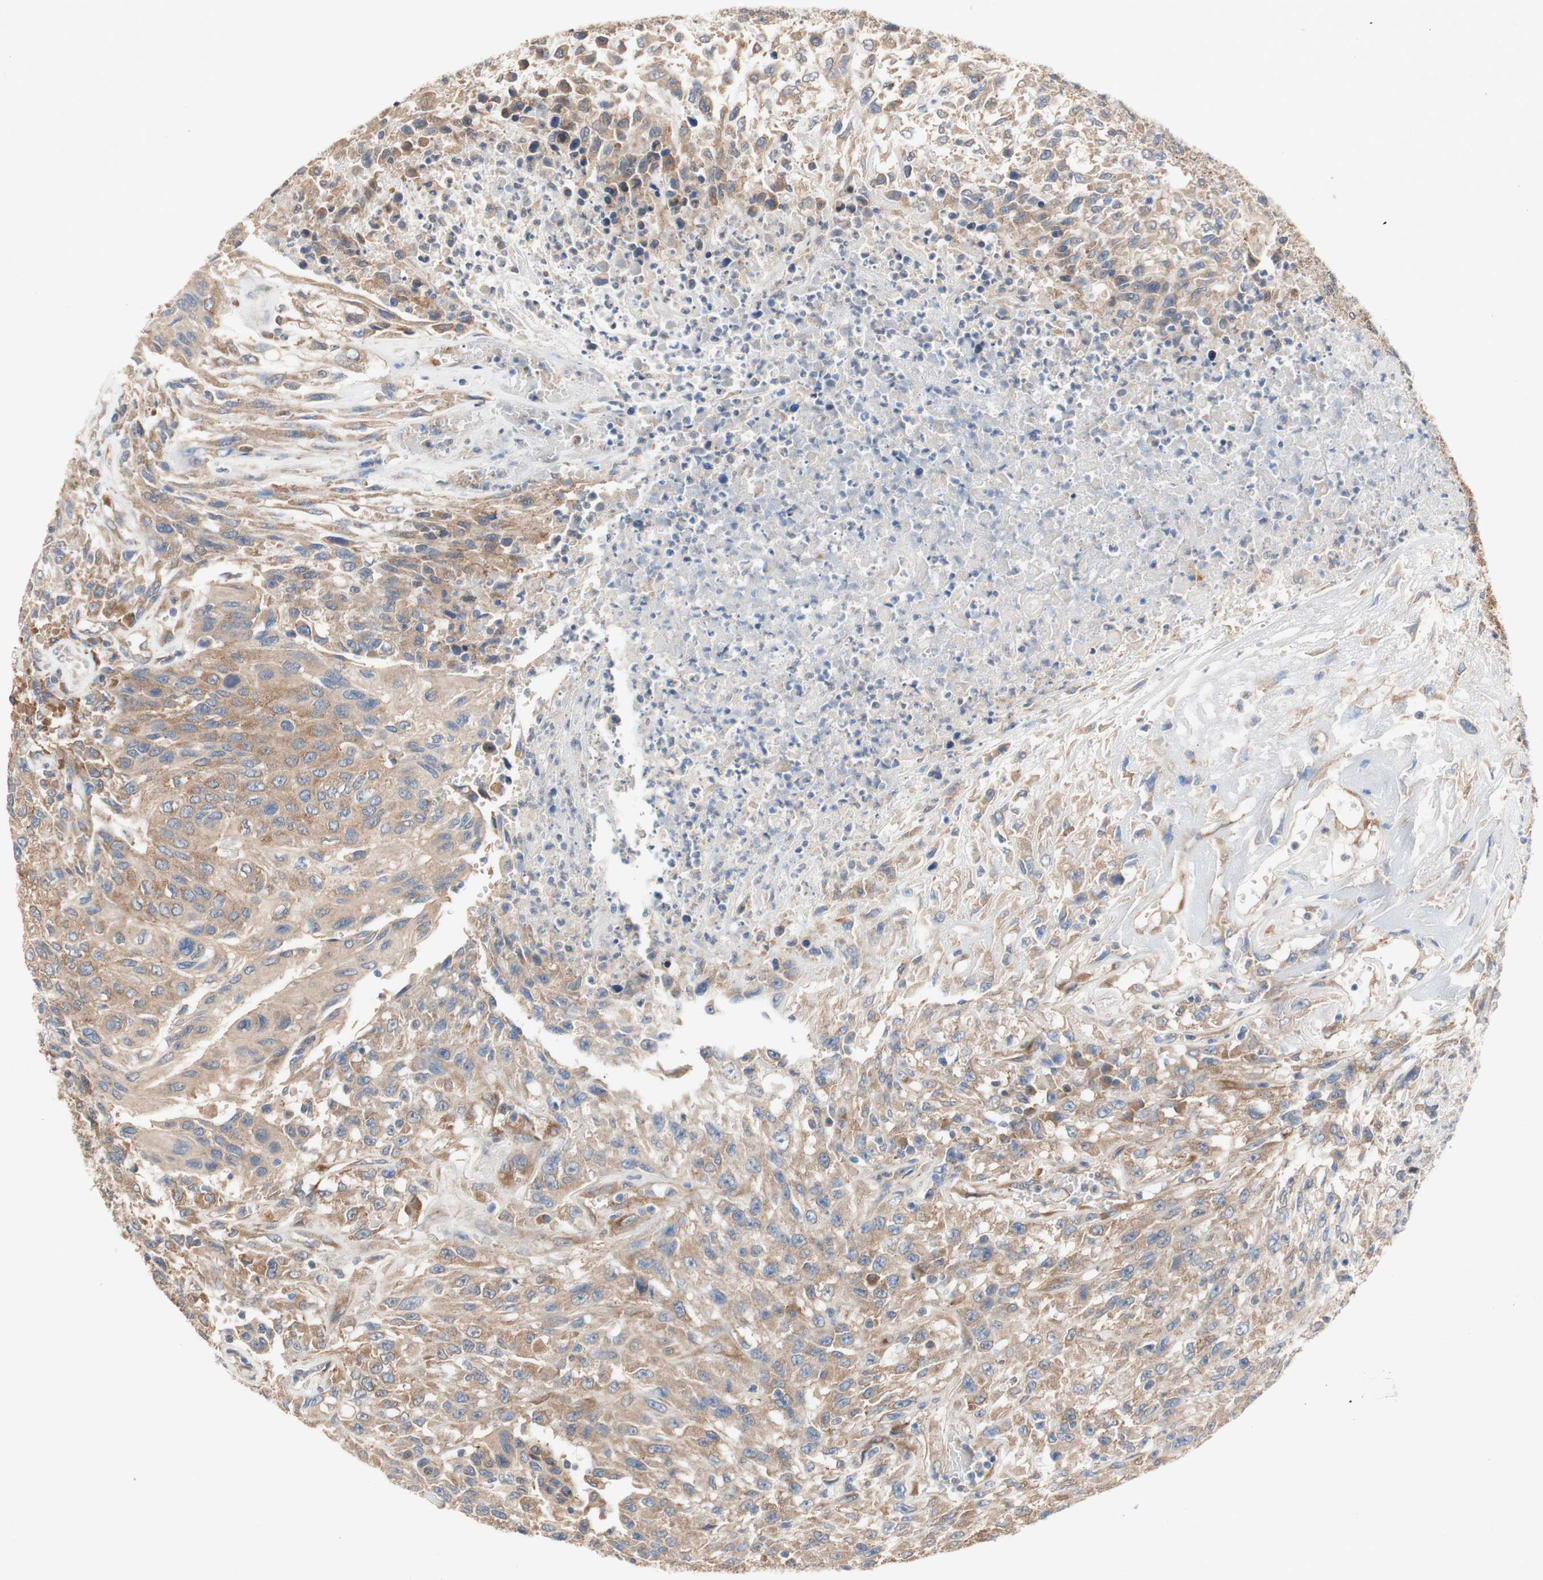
{"staining": {"intensity": "moderate", "quantity": ">75%", "location": "cytoplasmic/membranous"}, "tissue": "urothelial cancer", "cell_type": "Tumor cells", "image_type": "cancer", "snomed": [{"axis": "morphology", "description": "Urothelial carcinoma, High grade"}, {"axis": "topography", "description": "Urinary bladder"}], "caption": "A histopathology image showing moderate cytoplasmic/membranous staining in approximately >75% of tumor cells in urothelial cancer, as visualized by brown immunohistochemical staining.", "gene": "PDGFB", "patient": {"sex": "male", "age": 66}}